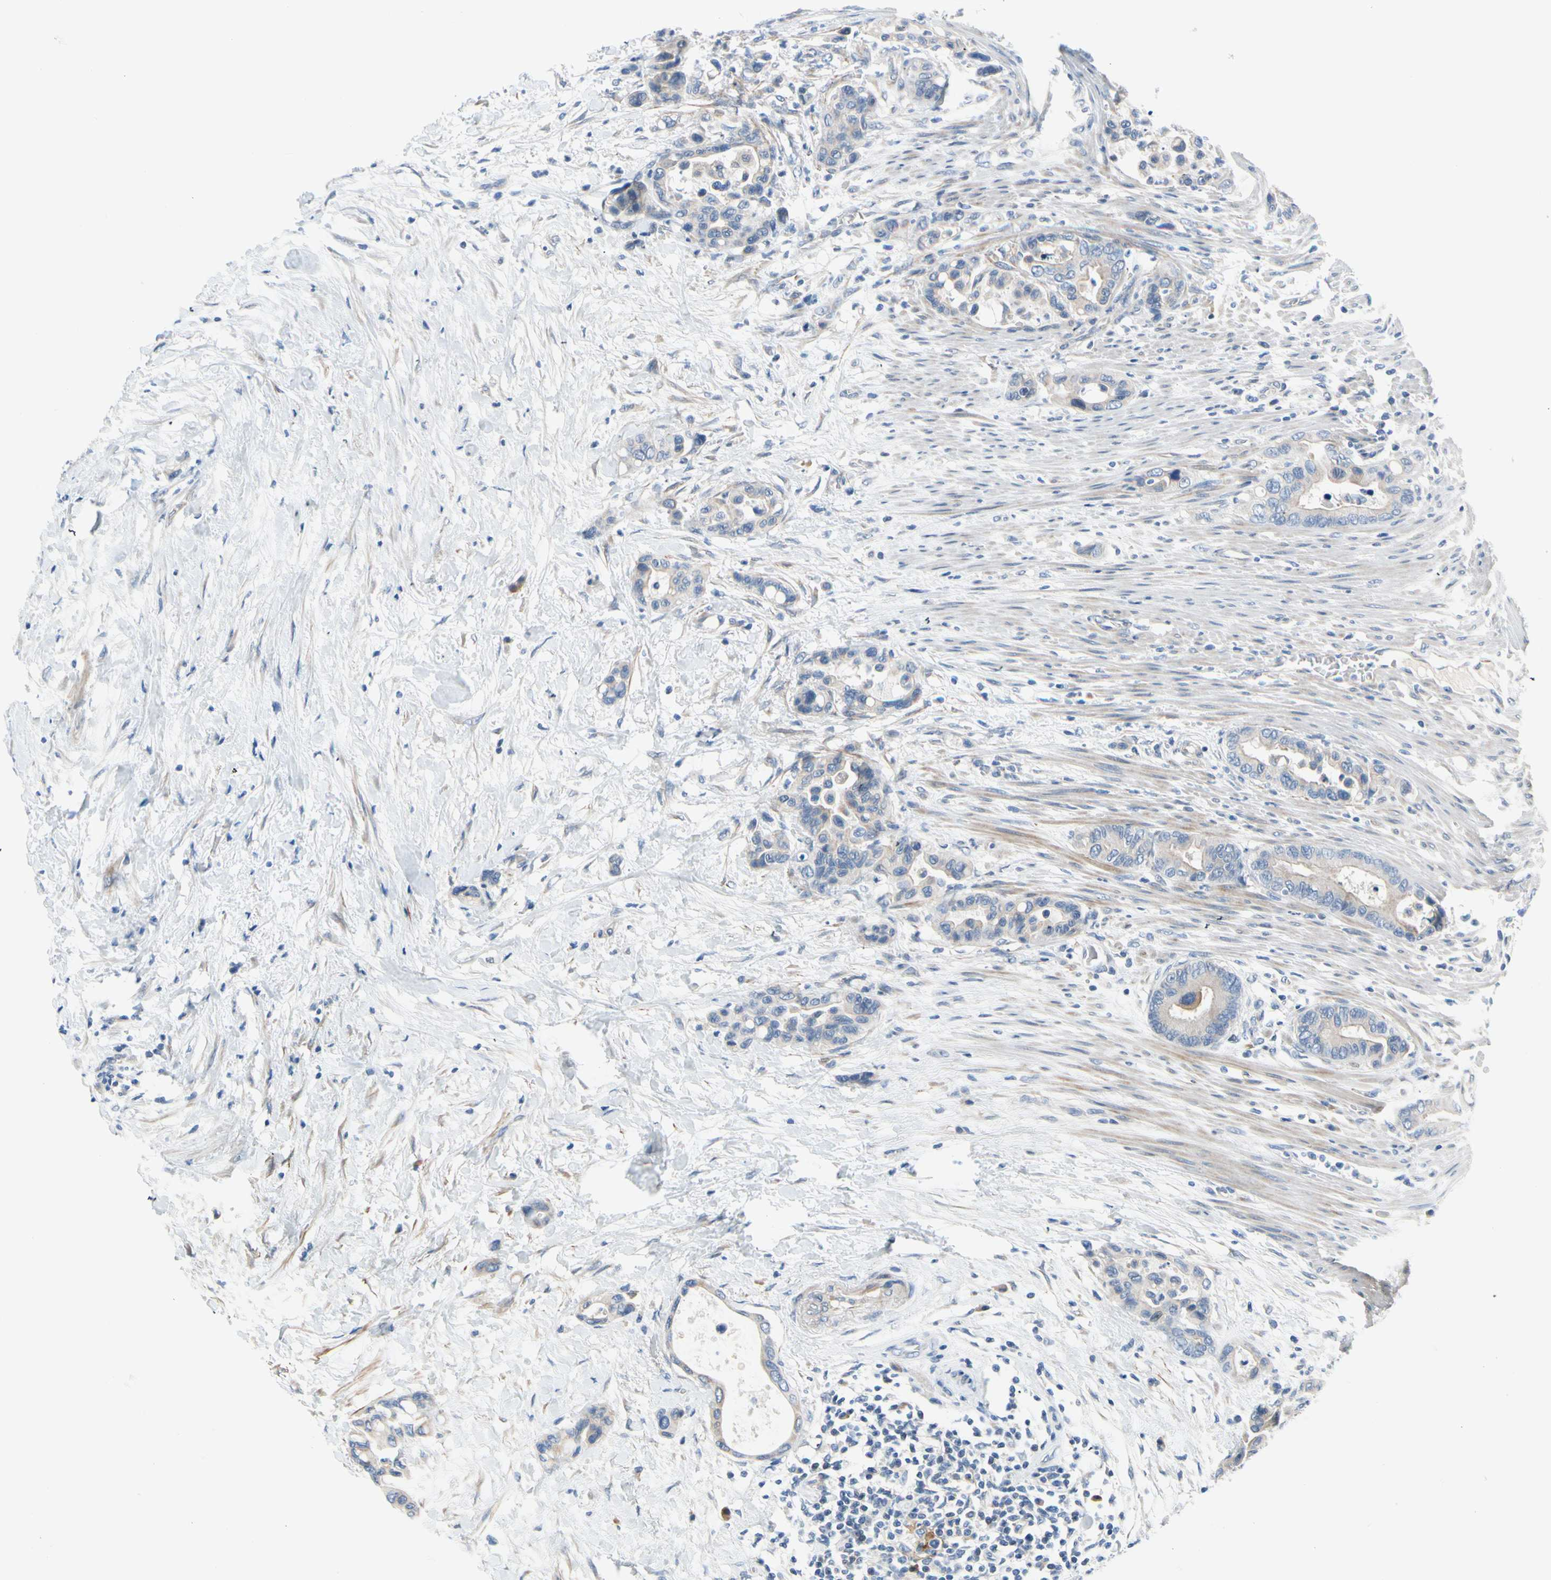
{"staining": {"intensity": "weak", "quantity": "25%-75%", "location": "cytoplasmic/membranous"}, "tissue": "colorectal cancer", "cell_type": "Tumor cells", "image_type": "cancer", "snomed": [{"axis": "morphology", "description": "Normal tissue, NOS"}, {"axis": "morphology", "description": "Adenocarcinoma, NOS"}, {"axis": "topography", "description": "Colon"}], "caption": "Human colorectal cancer (adenocarcinoma) stained with a protein marker displays weak staining in tumor cells.", "gene": "FCER2", "patient": {"sex": "male", "age": 82}}